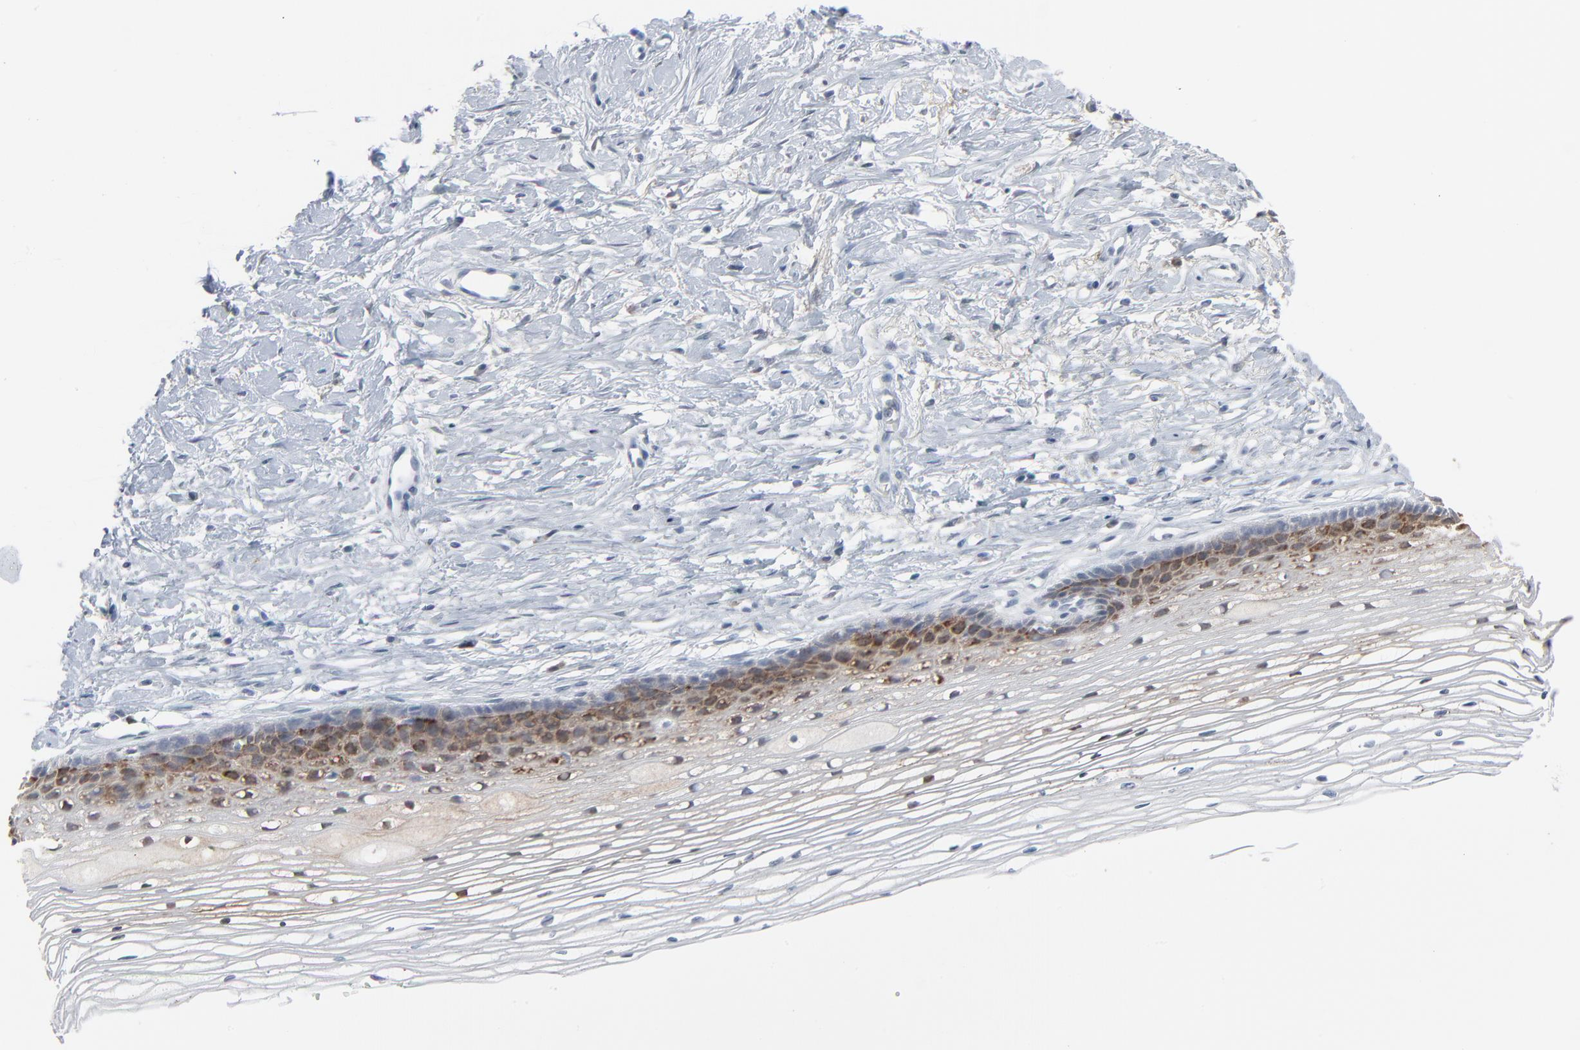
{"staining": {"intensity": "weak", "quantity": "<25%", "location": "cytoplasmic/membranous"}, "tissue": "cervix", "cell_type": "Glandular cells", "image_type": "normal", "snomed": [{"axis": "morphology", "description": "Normal tissue, NOS"}, {"axis": "topography", "description": "Cervix"}], "caption": "The photomicrograph shows no significant staining in glandular cells of cervix.", "gene": "PHGDH", "patient": {"sex": "female", "age": 77}}